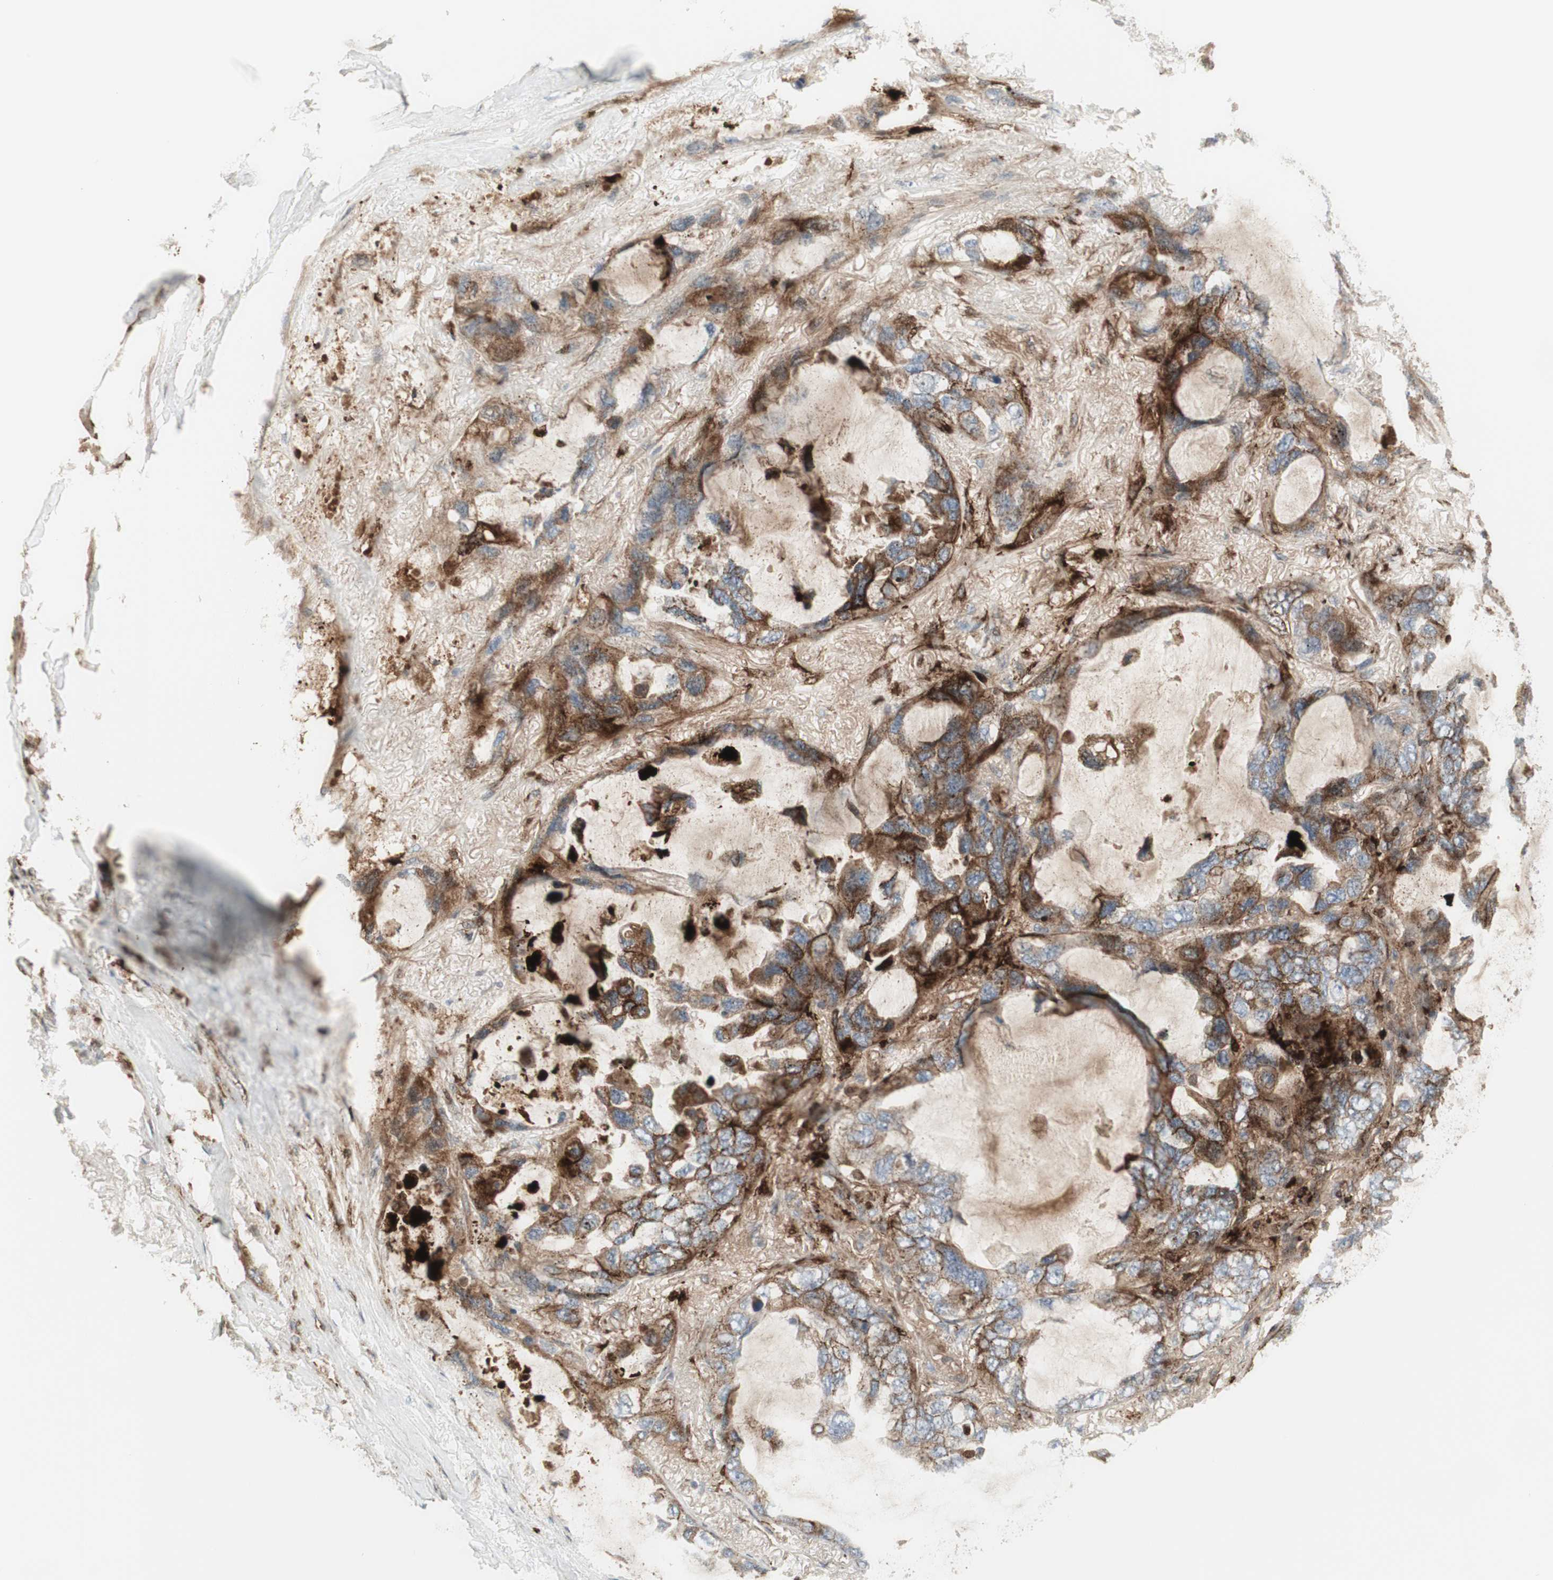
{"staining": {"intensity": "moderate", "quantity": ">75%", "location": "cytoplasmic/membranous"}, "tissue": "lung cancer", "cell_type": "Tumor cells", "image_type": "cancer", "snomed": [{"axis": "morphology", "description": "Squamous cell carcinoma, NOS"}, {"axis": "topography", "description": "Lung"}], "caption": "There is medium levels of moderate cytoplasmic/membranous expression in tumor cells of lung squamous cell carcinoma, as demonstrated by immunohistochemical staining (brown color).", "gene": "MDK", "patient": {"sex": "female", "age": 73}}